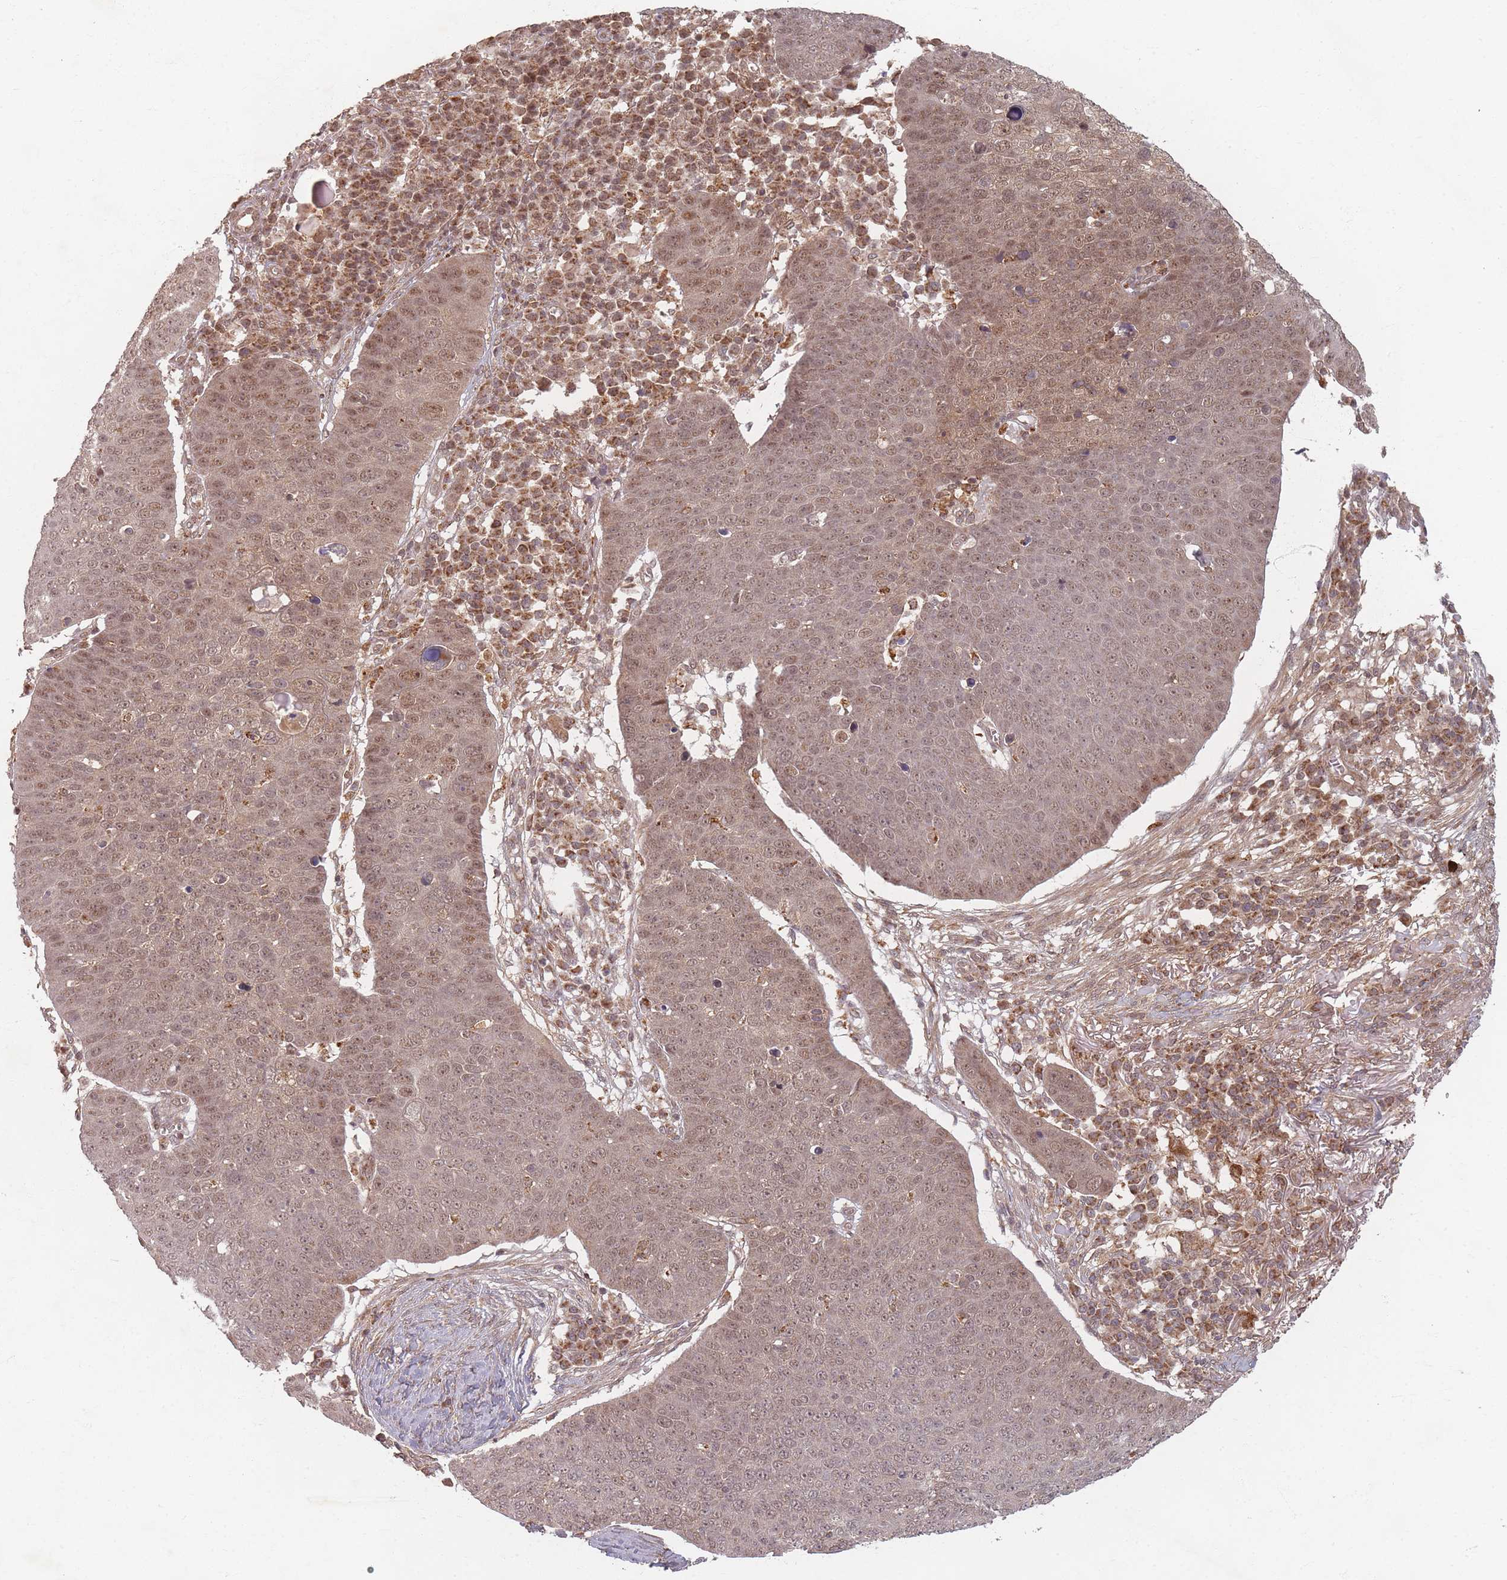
{"staining": {"intensity": "moderate", "quantity": ">75%", "location": "cytoplasmic/membranous,nuclear"}, "tissue": "skin cancer", "cell_type": "Tumor cells", "image_type": "cancer", "snomed": [{"axis": "morphology", "description": "Squamous cell carcinoma, NOS"}, {"axis": "topography", "description": "Skin"}], "caption": "Protein analysis of skin cancer (squamous cell carcinoma) tissue reveals moderate cytoplasmic/membranous and nuclear positivity in about >75% of tumor cells.", "gene": "RADX", "patient": {"sex": "male", "age": 71}}